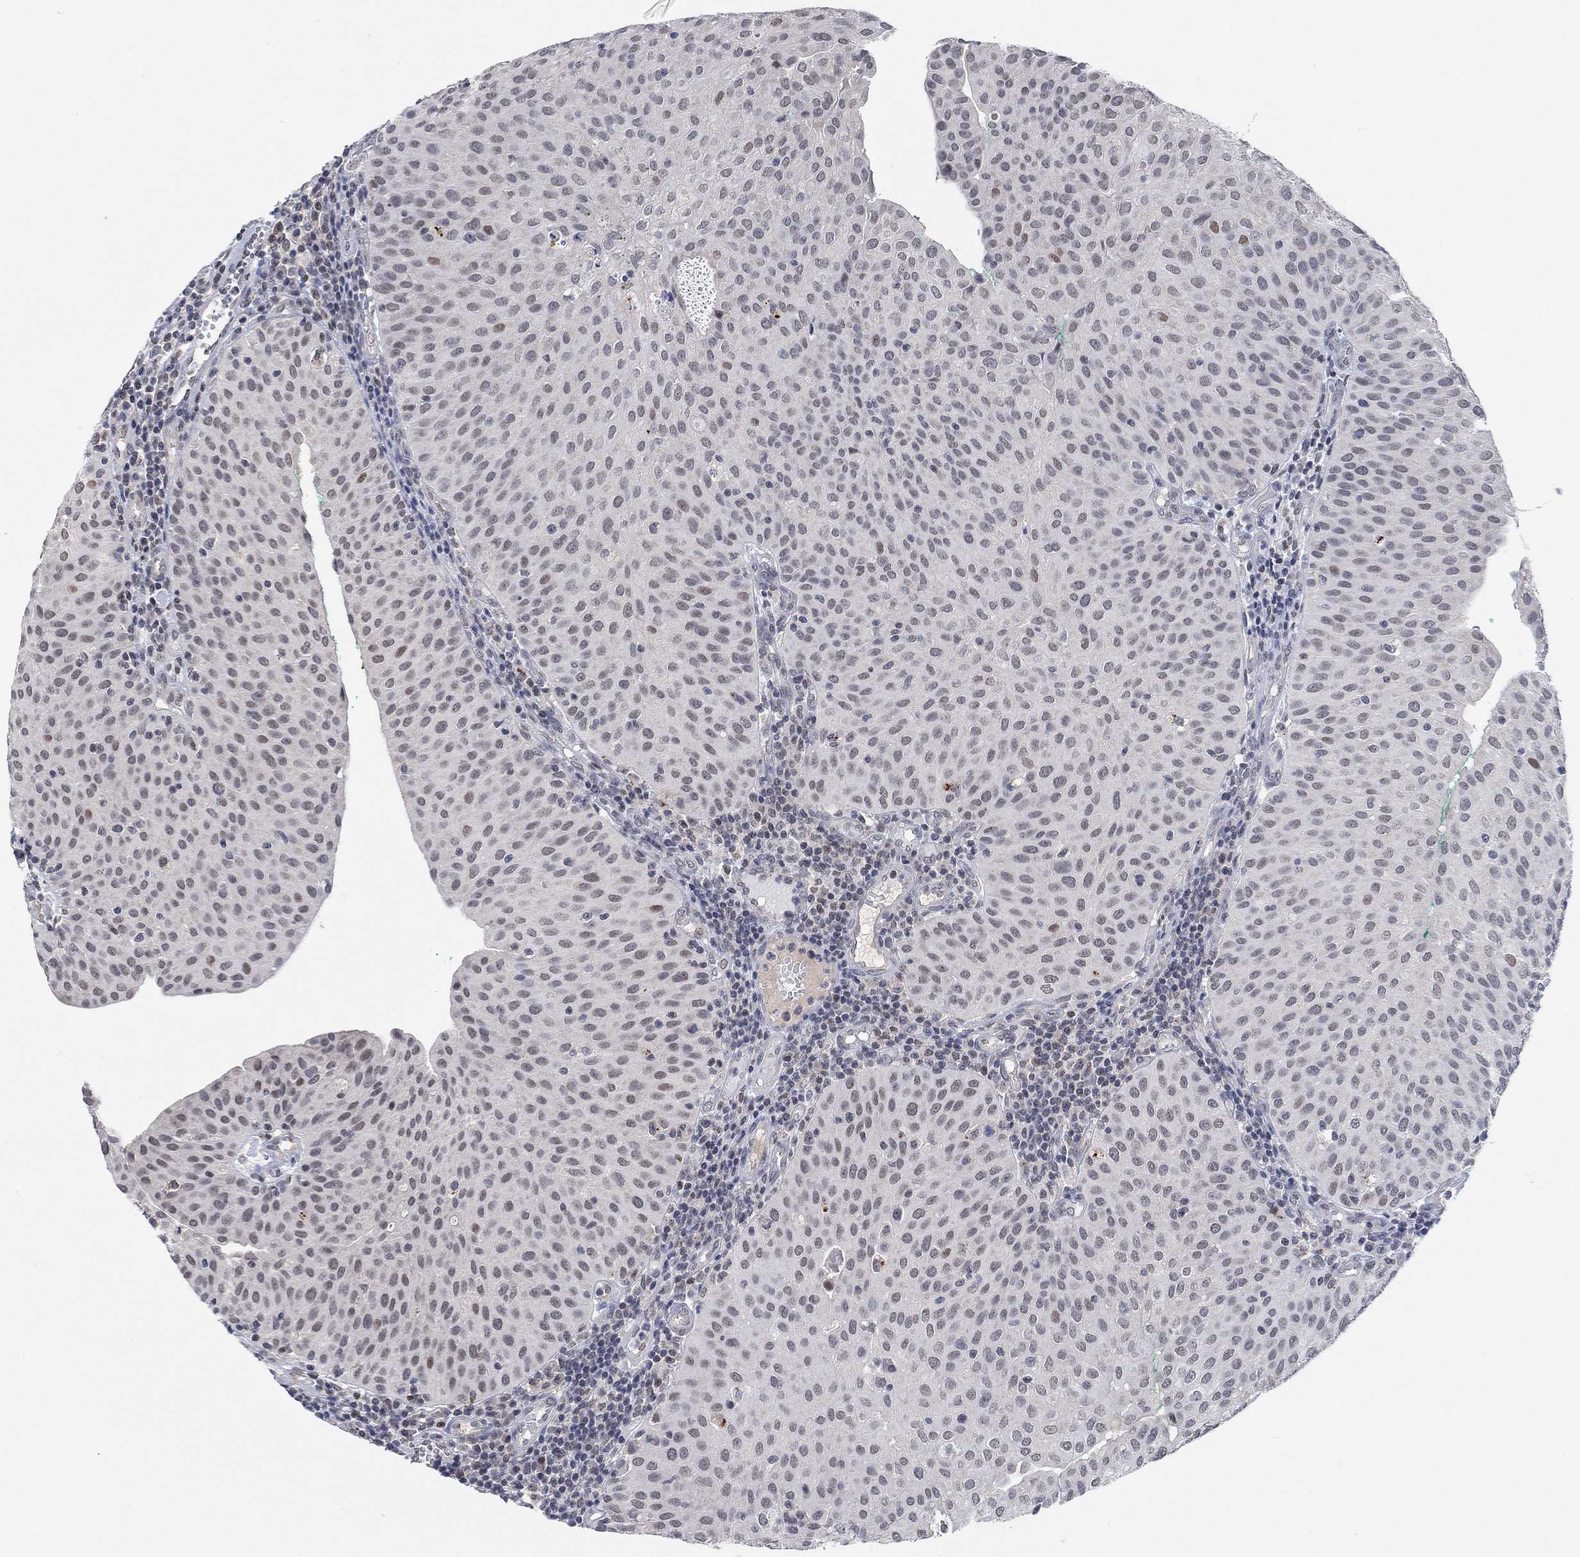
{"staining": {"intensity": "moderate", "quantity": "<25%", "location": "nuclear"}, "tissue": "urothelial cancer", "cell_type": "Tumor cells", "image_type": "cancer", "snomed": [{"axis": "morphology", "description": "Urothelial carcinoma, Low grade"}, {"axis": "topography", "description": "Urinary bladder"}], "caption": "Protein expression analysis of low-grade urothelial carcinoma demonstrates moderate nuclear positivity in about <25% of tumor cells.", "gene": "THAP8", "patient": {"sex": "male", "age": 54}}